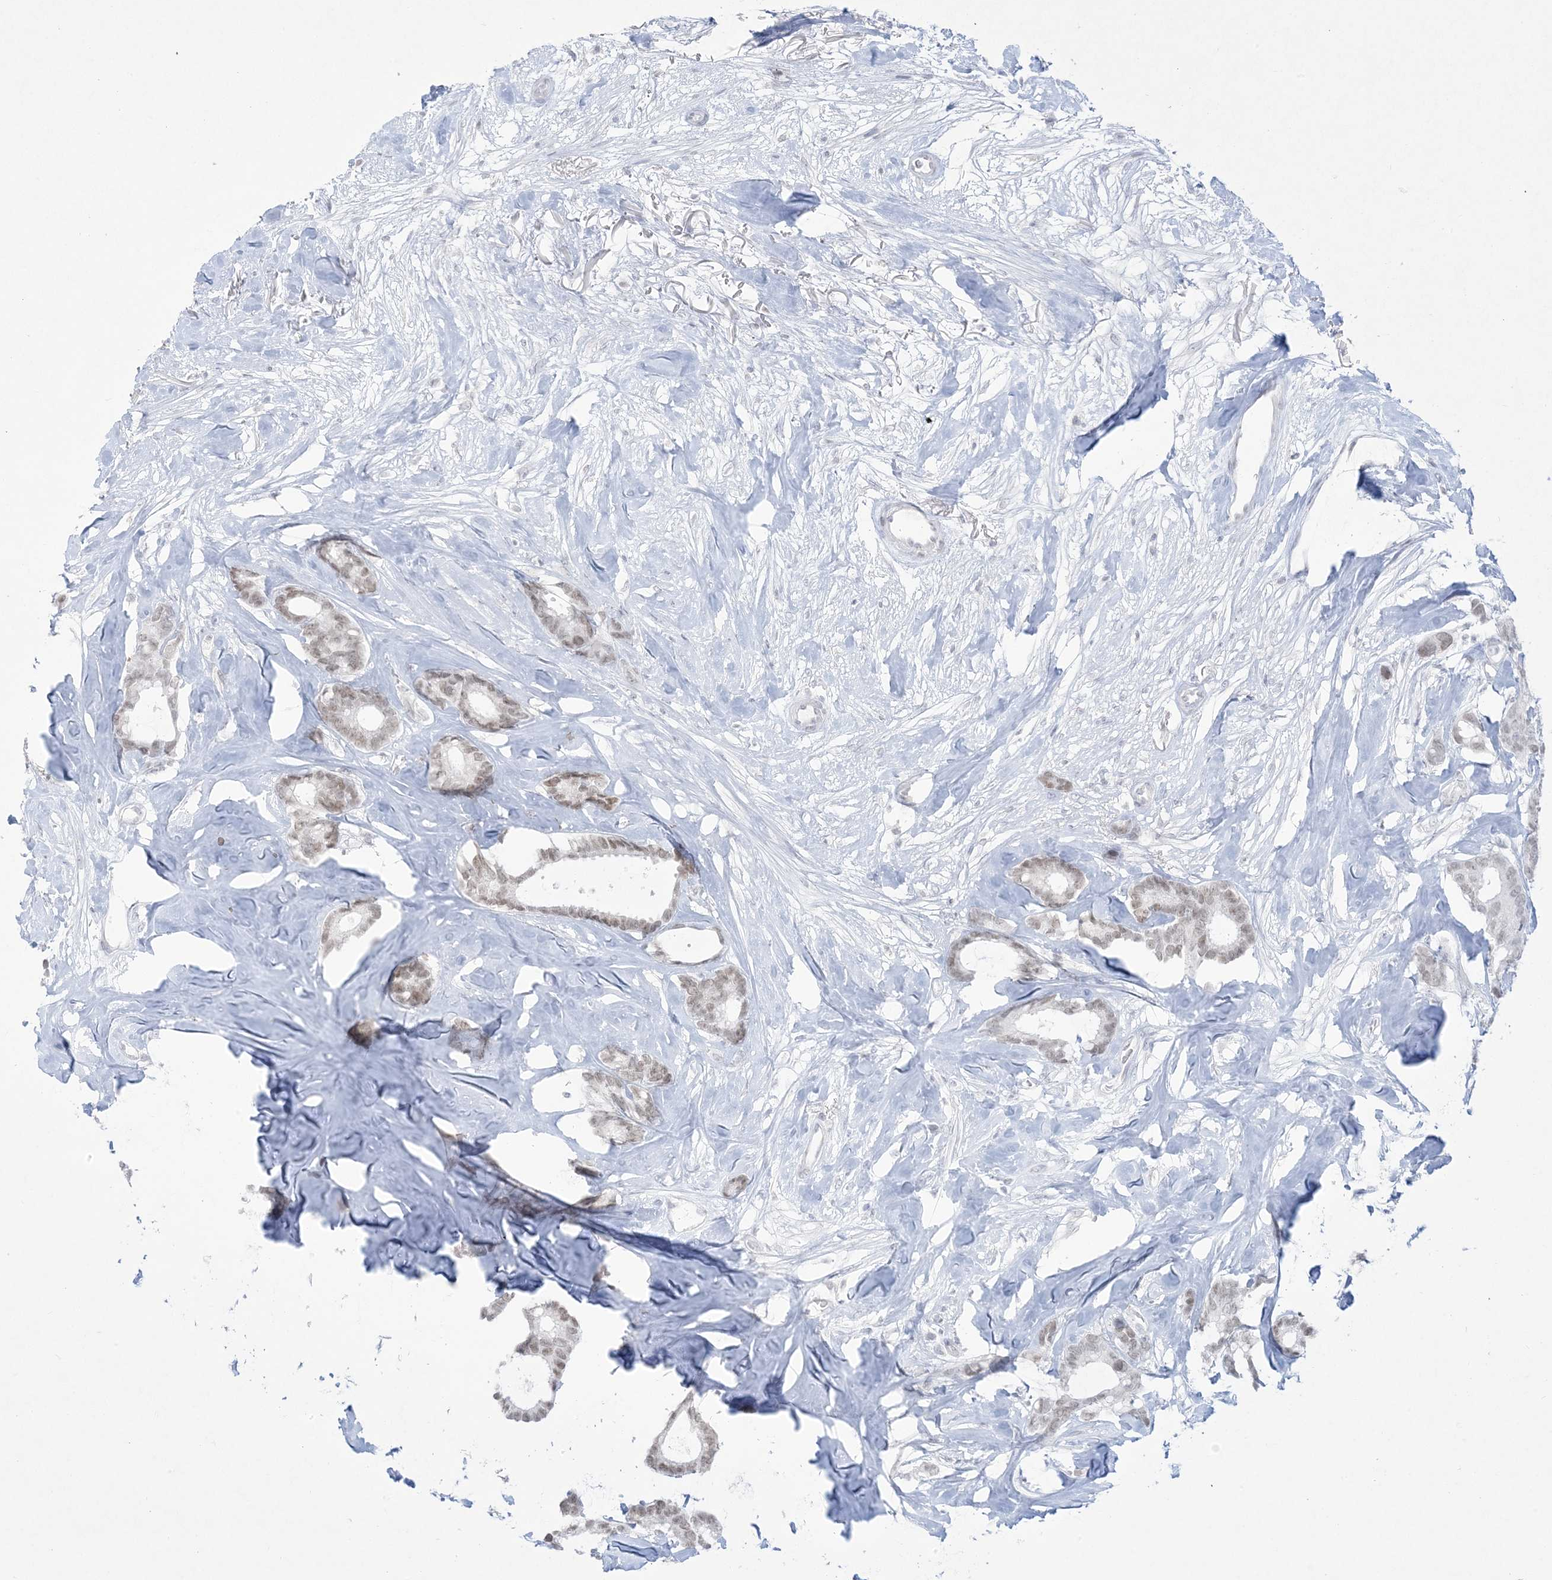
{"staining": {"intensity": "weak", "quantity": "25%-75%", "location": "nuclear"}, "tissue": "breast cancer", "cell_type": "Tumor cells", "image_type": "cancer", "snomed": [{"axis": "morphology", "description": "Duct carcinoma"}, {"axis": "topography", "description": "Breast"}], "caption": "Immunohistochemistry (IHC) photomicrograph of neoplastic tissue: human intraductal carcinoma (breast) stained using immunohistochemistry (IHC) exhibits low levels of weak protein expression localized specifically in the nuclear of tumor cells, appearing as a nuclear brown color.", "gene": "HOMEZ", "patient": {"sex": "female", "age": 87}}